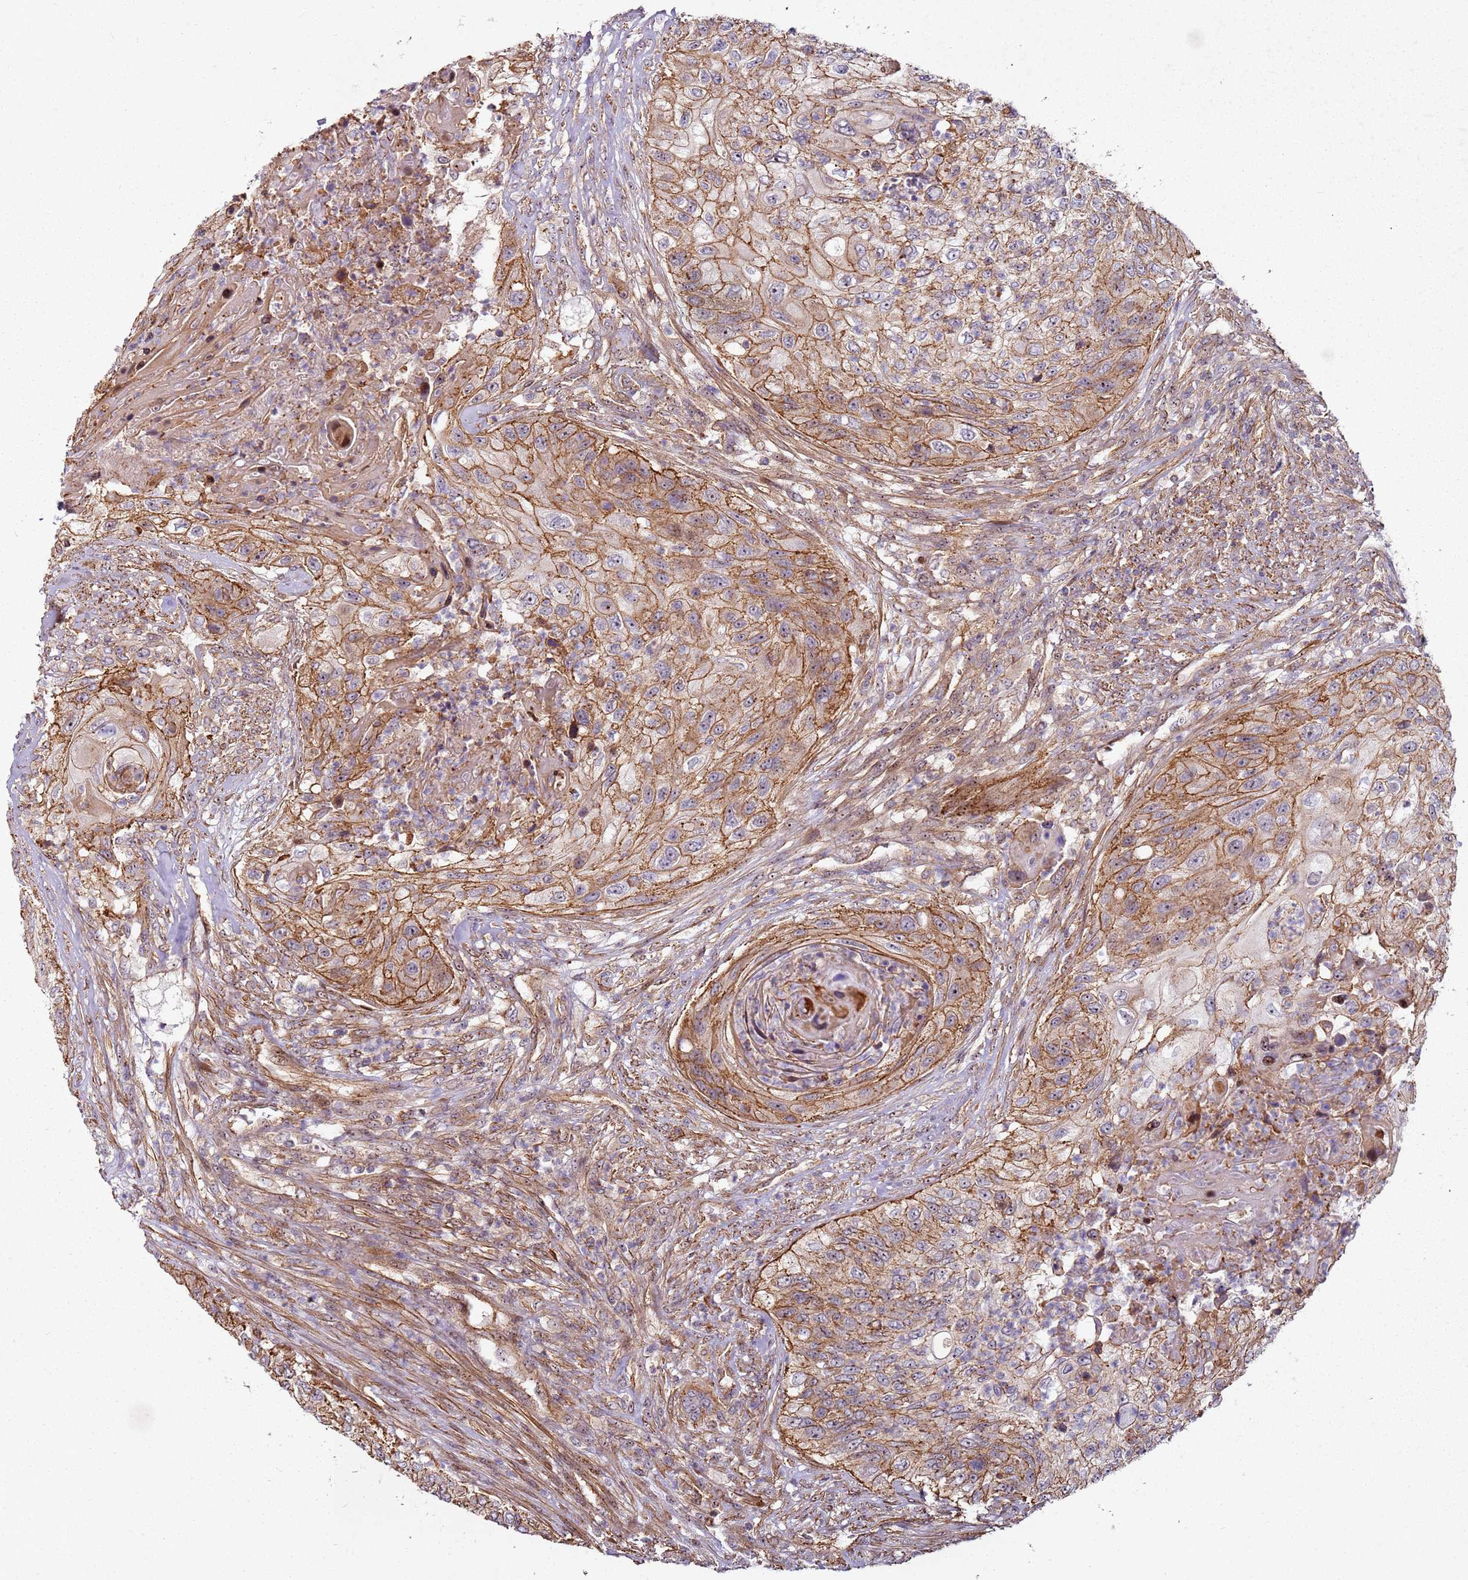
{"staining": {"intensity": "strong", "quantity": ">75%", "location": "cytoplasmic/membranous"}, "tissue": "urothelial cancer", "cell_type": "Tumor cells", "image_type": "cancer", "snomed": [{"axis": "morphology", "description": "Urothelial carcinoma, High grade"}, {"axis": "topography", "description": "Urinary bladder"}], "caption": "This micrograph displays high-grade urothelial carcinoma stained with IHC to label a protein in brown. The cytoplasmic/membranous of tumor cells show strong positivity for the protein. Nuclei are counter-stained blue.", "gene": "C2CD4B", "patient": {"sex": "female", "age": 60}}